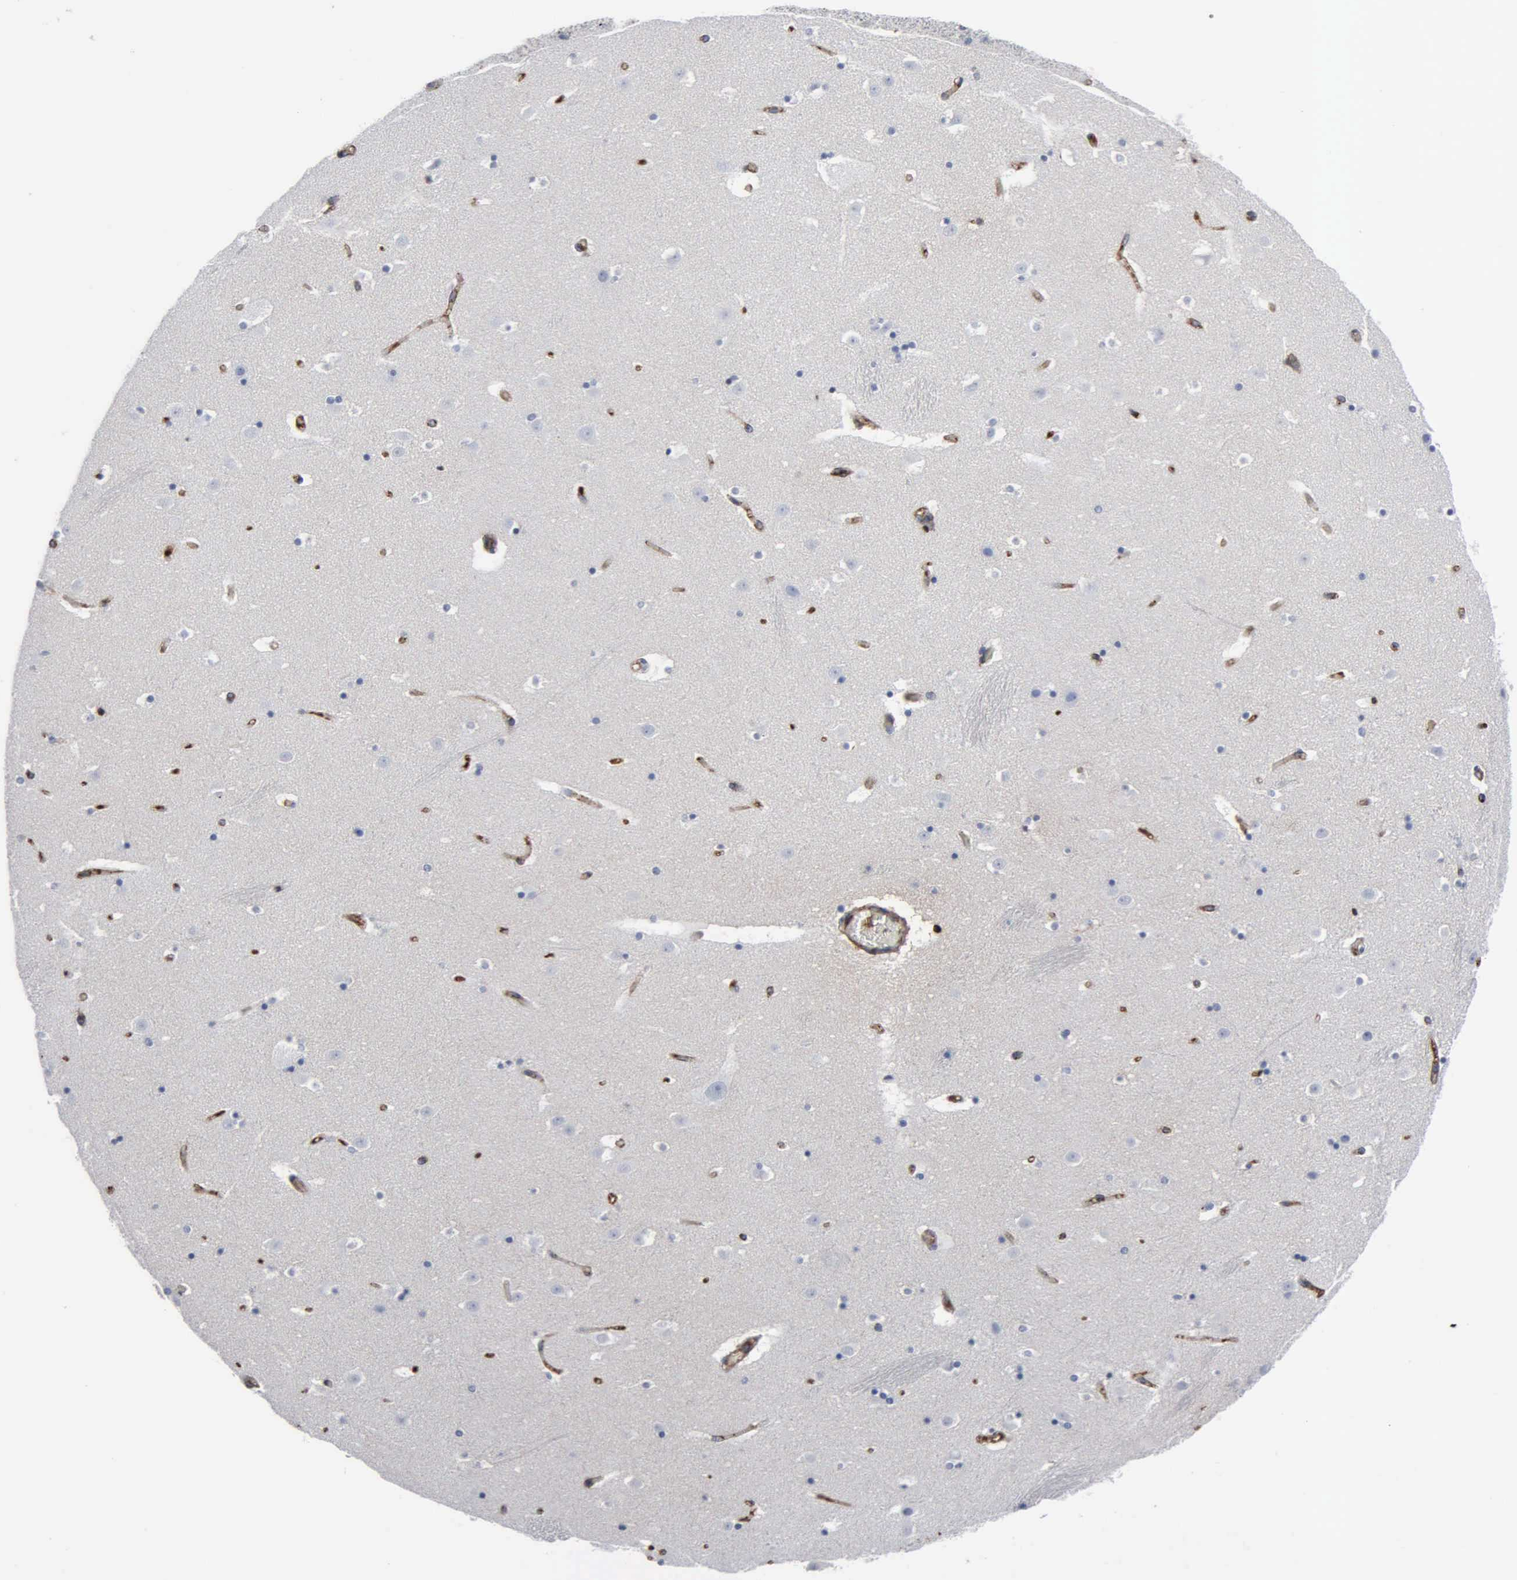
{"staining": {"intensity": "negative", "quantity": "none", "location": "none"}, "tissue": "caudate", "cell_type": "Glial cells", "image_type": "normal", "snomed": [{"axis": "morphology", "description": "Normal tissue, NOS"}, {"axis": "topography", "description": "Lateral ventricle wall"}], "caption": "Immunohistochemical staining of benign human caudate displays no significant positivity in glial cells.", "gene": "FN1", "patient": {"sex": "male", "age": 45}}